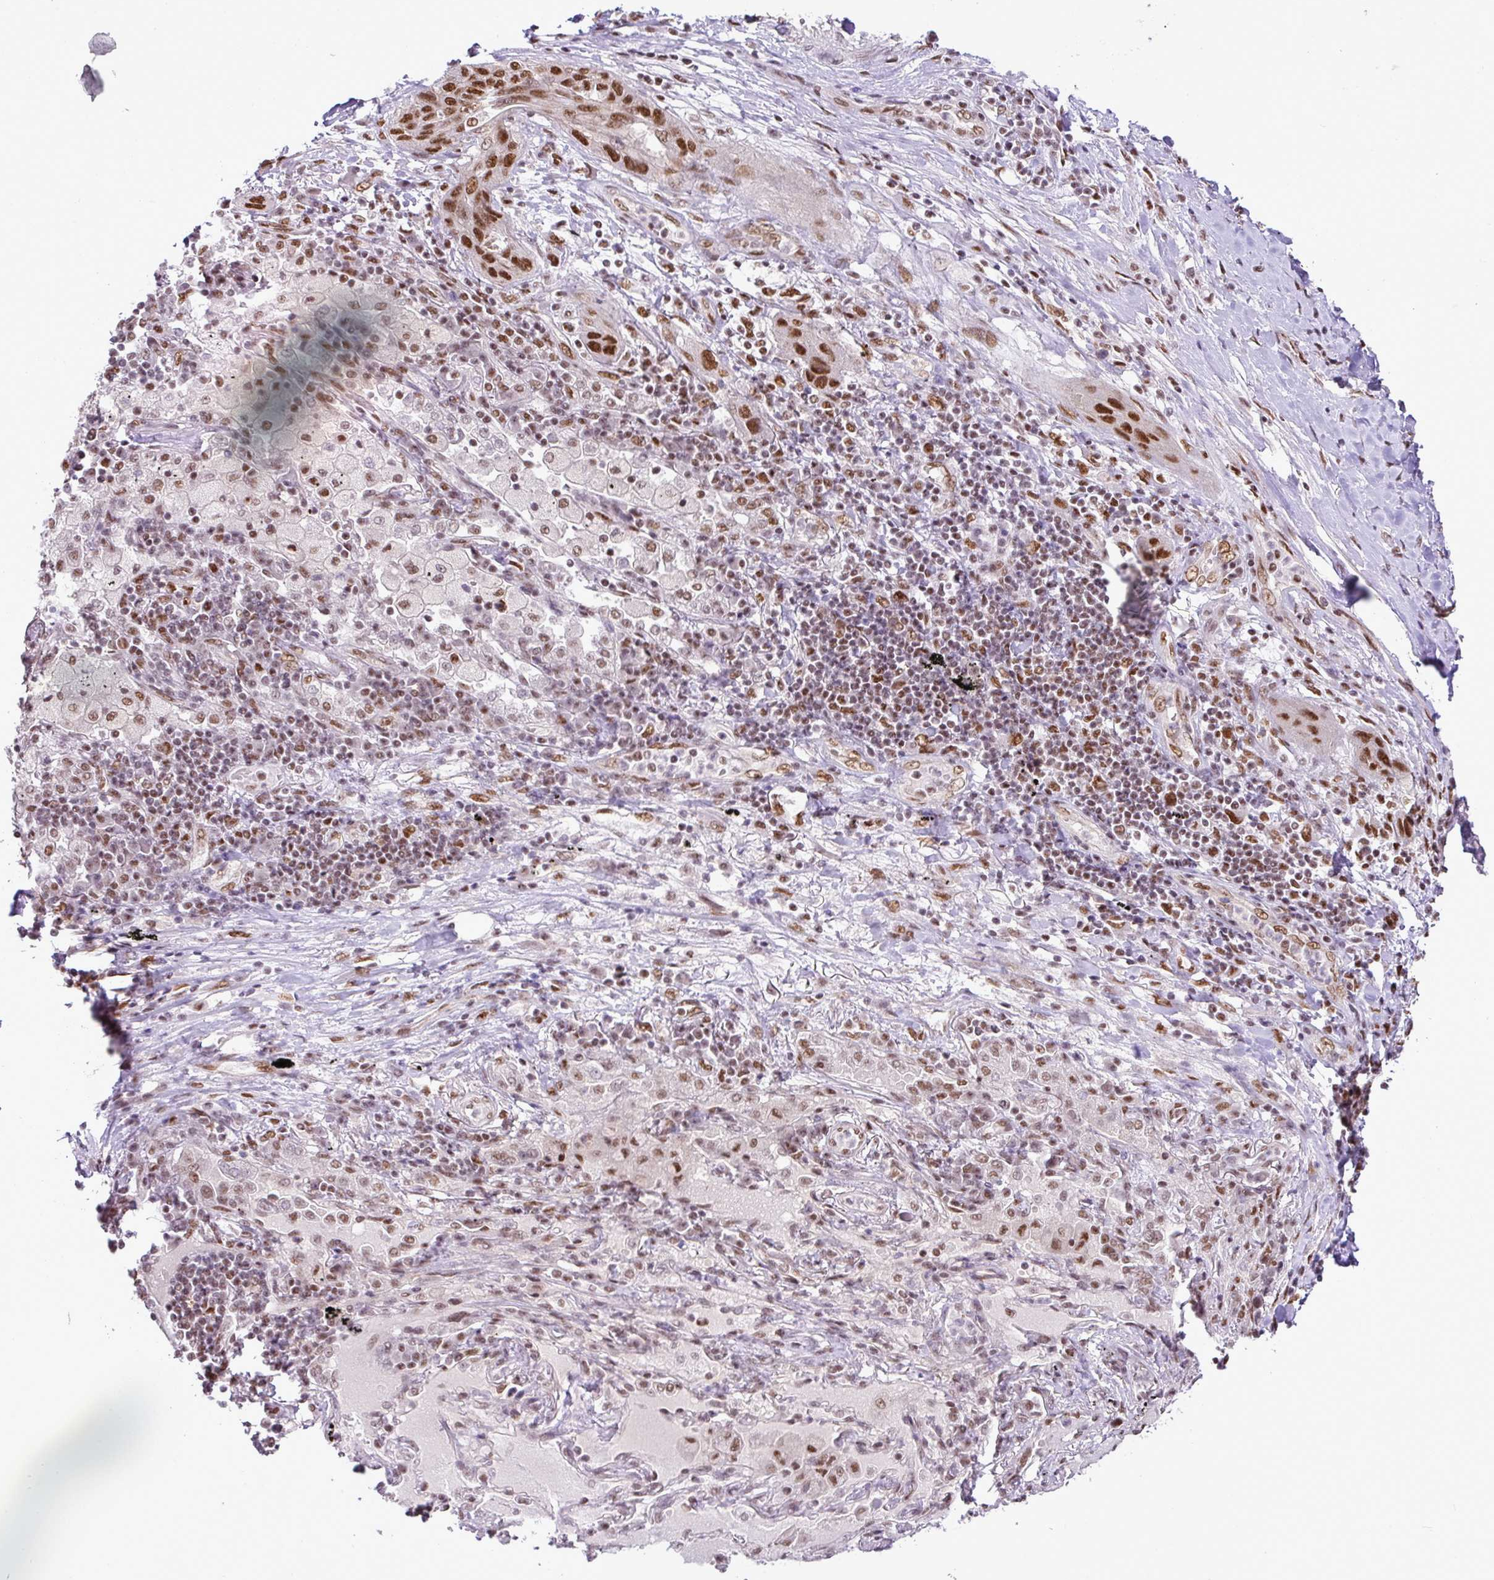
{"staining": {"intensity": "moderate", "quantity": ">75%", "location": "nuclear"}, "tissue": "lung cancer", "cell_type": "Tumor cells", "image_type": "cancer", "snomed": [{"axis": "morphology", "description": "Squamous cell carcinoma, NOS"}, {"axis": "topography", "description": "Lung"}], "caption": "Immunohistochemical staining of lung cancer (squamous cell carcinoma) demonstrates medium levels of moderate nuclear protein staining in approximately >75% of tumor cells. The staining was performed using DAB, with brown indicating positive protein expression. Nuclei are stained blue with hematoxylin.", "gene": "PGAP4", "patient": {"sex": "female", "age": 70}}